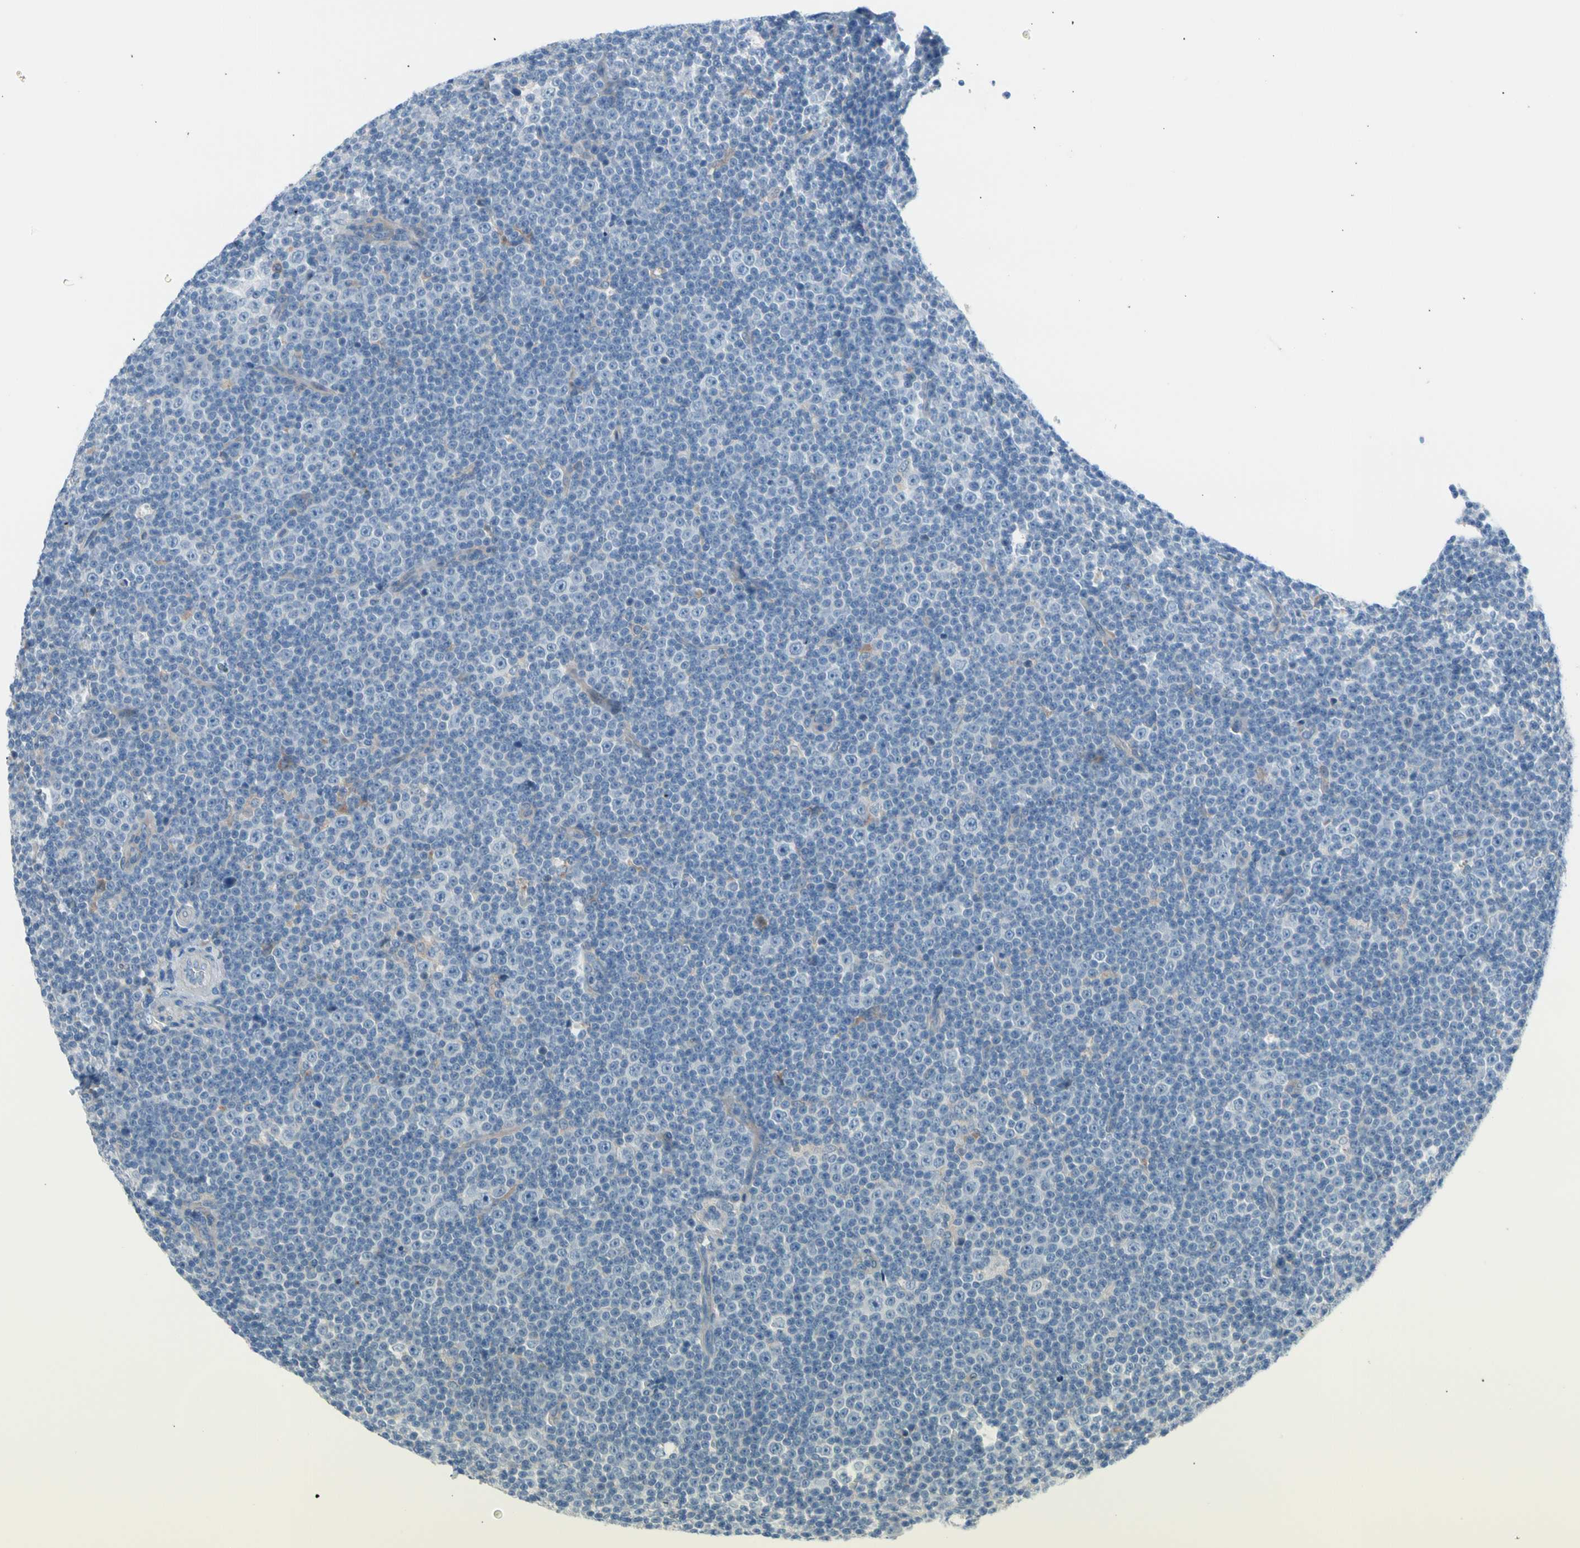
{"staining": {"intensity": "negative", "quantity": "none", "location": "none"}, "tissue": "lymphoma", "cell_type": "Tumor cells", "image_type": "cancer", "snomed": [{"axis": "morphology", "description": "Malignant lymphoma, non-Hodgkin's type, Low grade"}, {"axis": "topography", "description": "Lymph node"}], "caption": "Human low-grade malignant lymphoma, non-Hodgkin's type stained for a protein using immunohistochemistry (IHC) reveals no expression in tumor cells.", "gene": "CASQ1", "patient": {"sex": "female", "age": 67}}